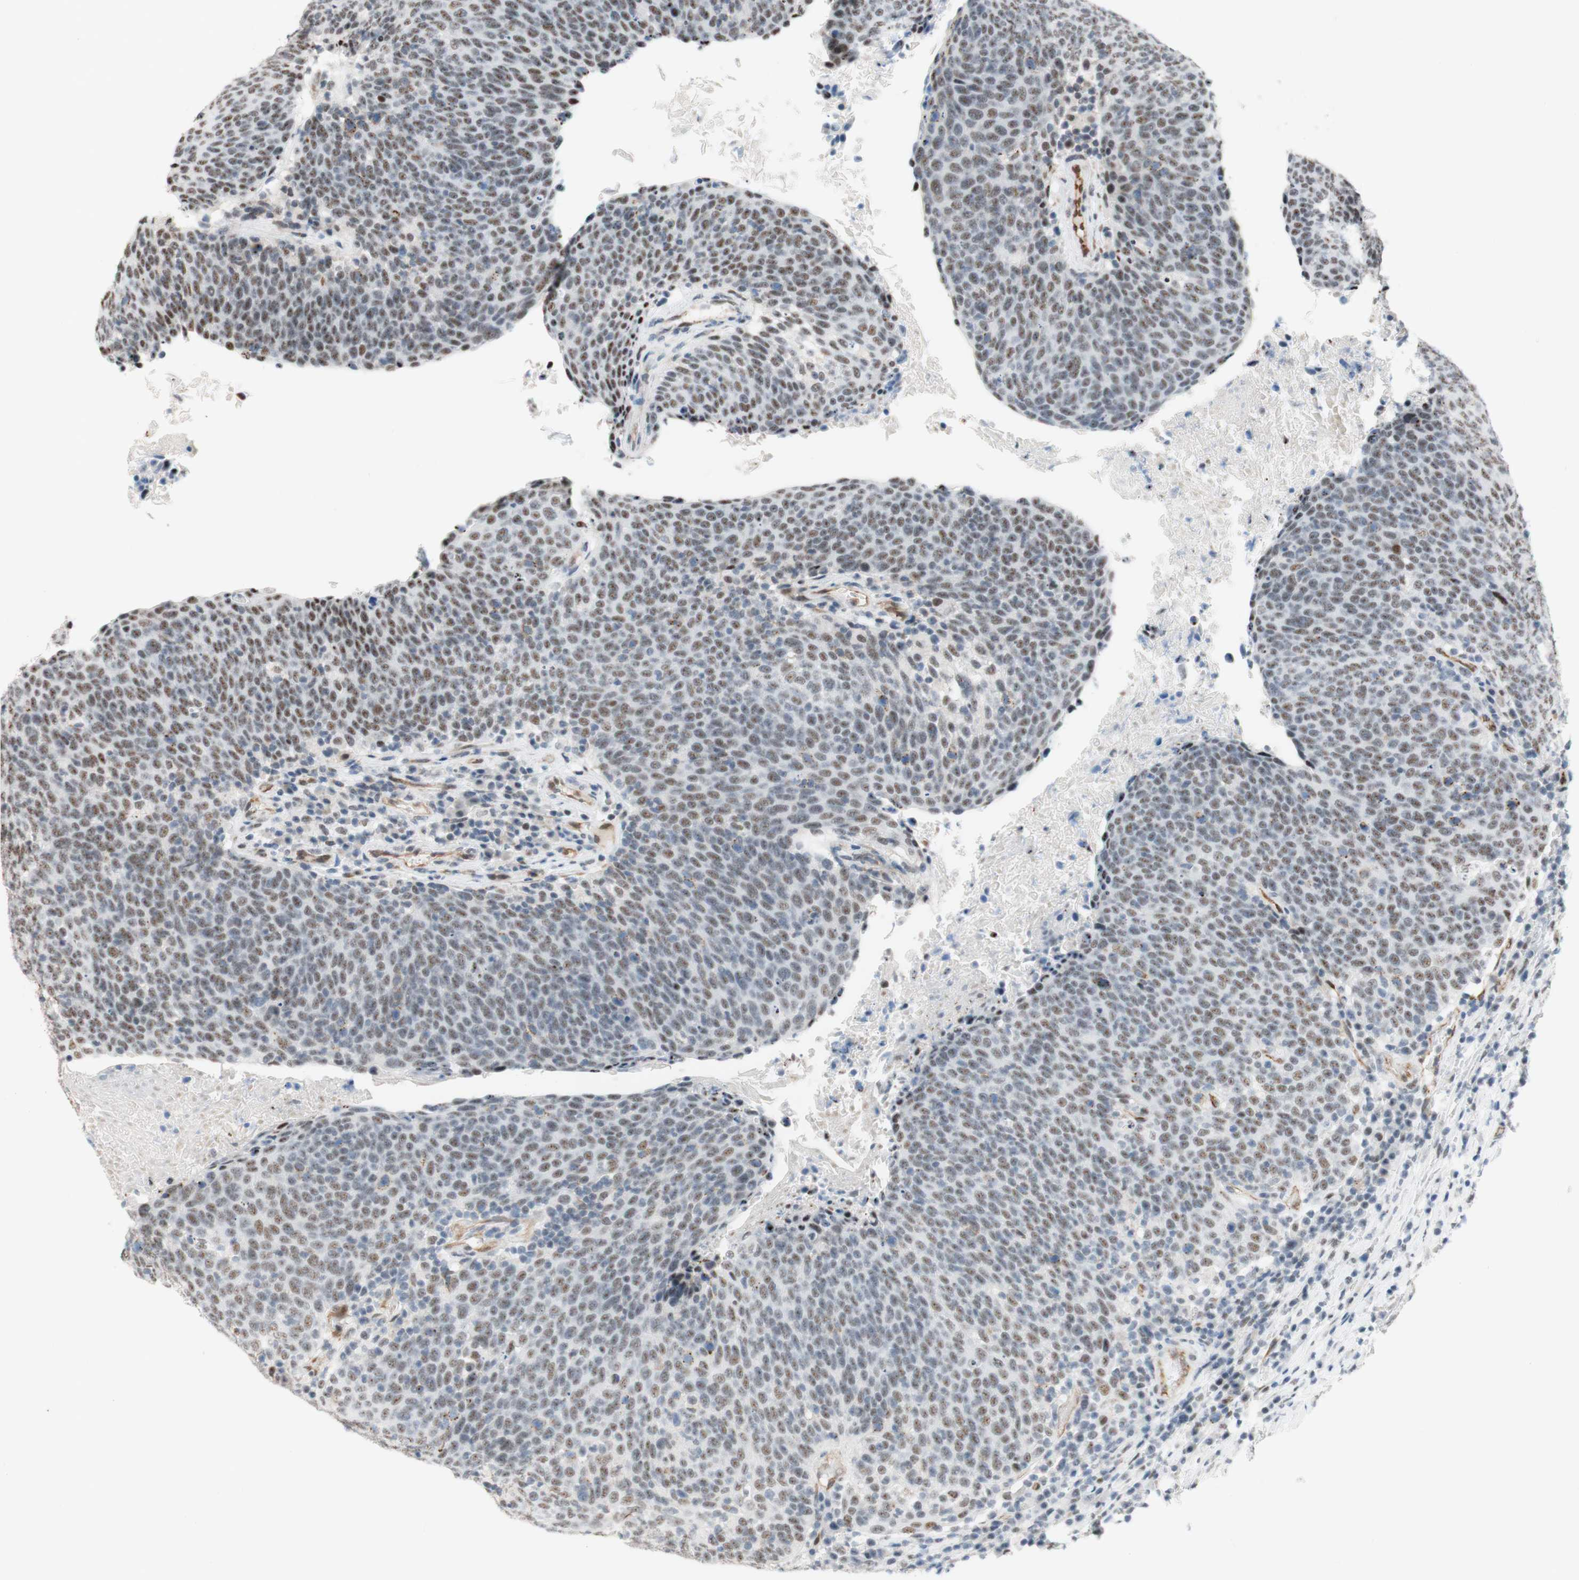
{"staining": {"intensity": "negative", "quantity": "none", "location": "none"}, "tissue": "head and neck cancer", "cell_type": "Tumor cells", "image_type": "cancer", "snomed": [{"axis": "morphology", "description": "Squamous cell carcinoma, NOS"}, {"axis": "morphology", "description": "Squamous cell carcinoma, metastatic, NOS"}, {"axis": "topography", "description": "Lymph node"}, {"axis": "topography", "description": "Head-Neck"}], "caption": "Tumor cells are negative for brown protein staining in head and neck squamous cell carcinoma. (Stains: DAB immunohistochemistry (IHC) with hematoxylin counter stain, Microscopy: brightfield microscopy at high magnification).", "gene": "SAP18", "patient": {"sex": "male", "age": 62}}